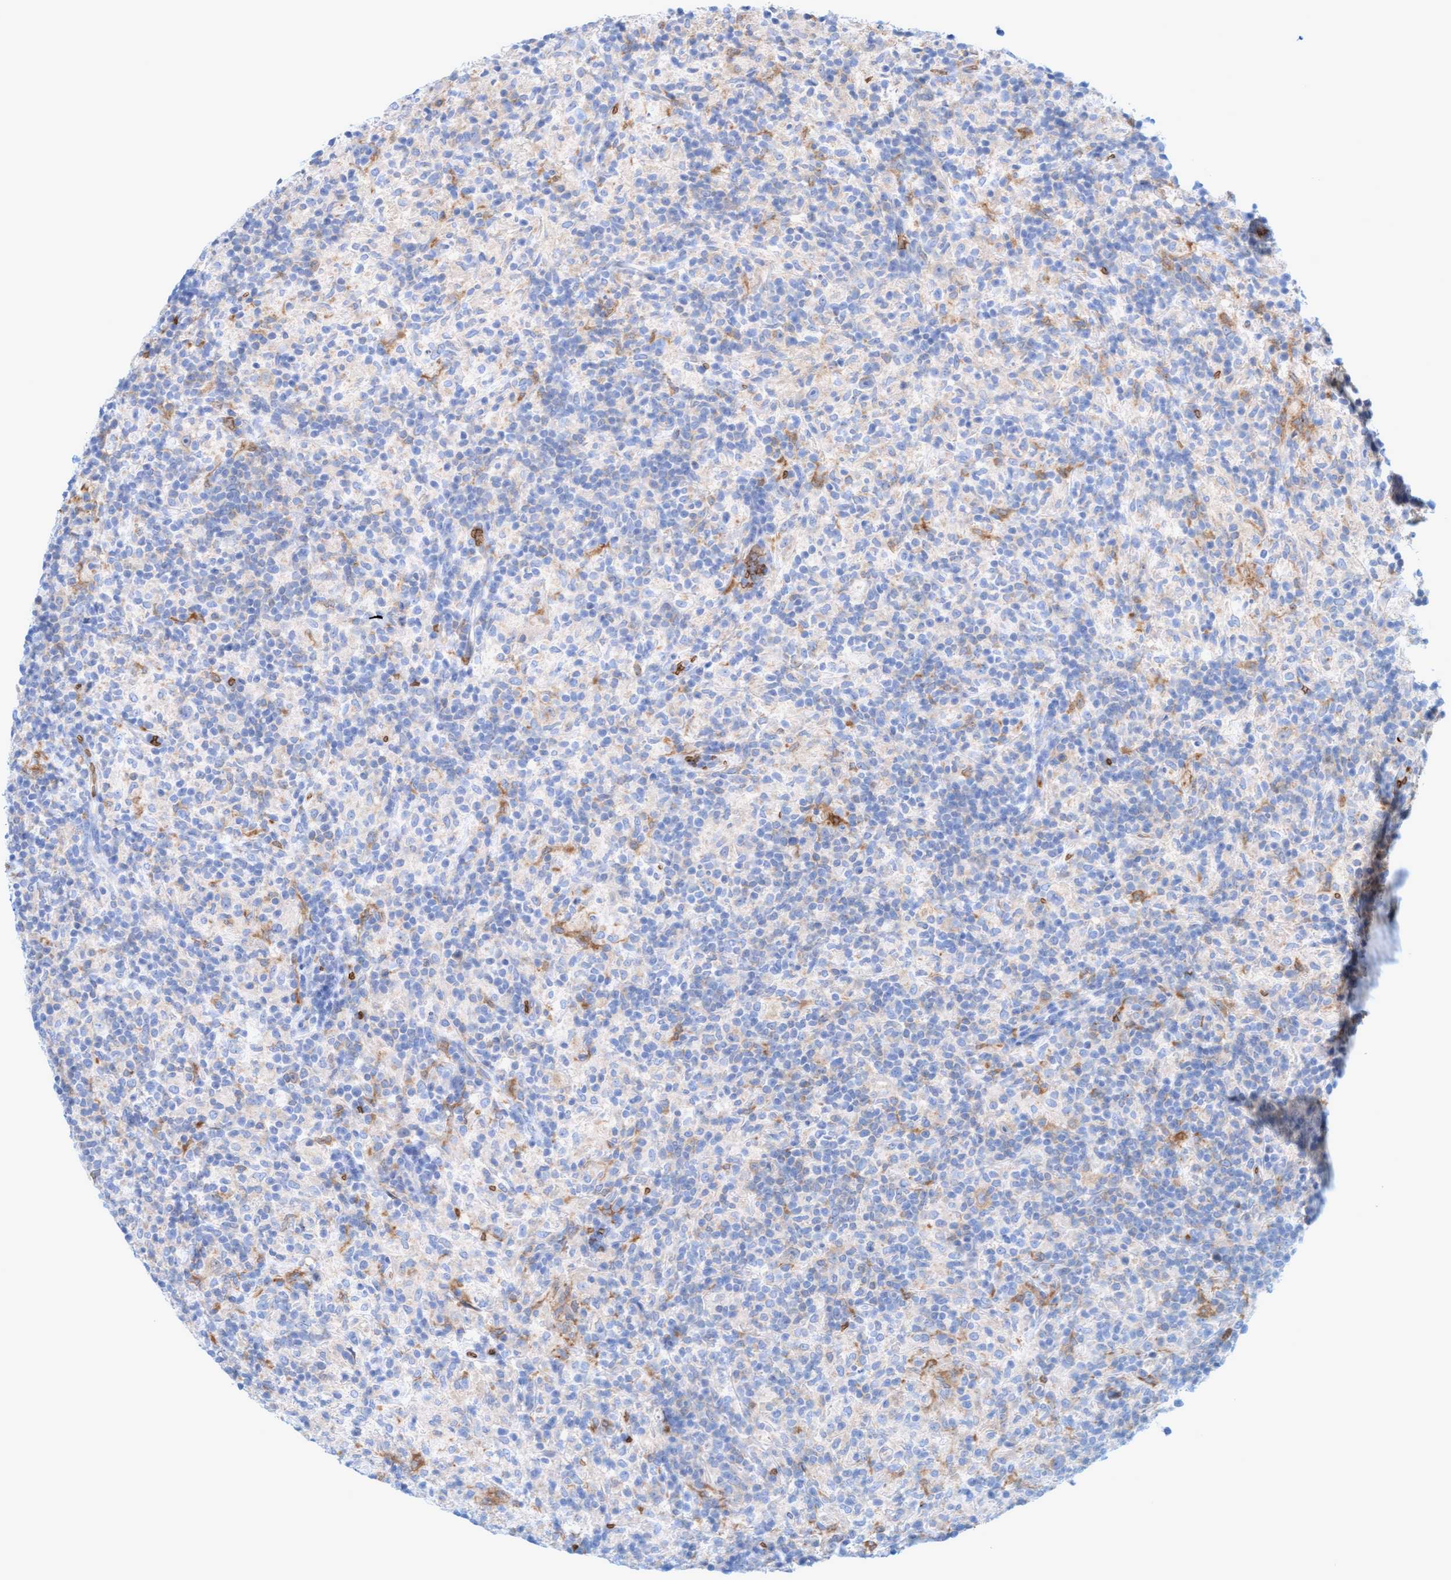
{"staining": {"intensity": "negative", "quantity": "none", "location": "none"}, "tissue": "lymphoma", "cell_type": "Tumor cells", "image_type": "cancer", "snomed": [{"axis": "morphology", "description": "Hodgkin's disease, NOS"}, {"axis": "topography", "description": "Lymph node"}], "caption": "This image is of lymphoma stained with immunohistochemistry (IHC) to label a protein in brown with the nuclei are counter-stained blue. There is no expression in tumor cells.", "gene": "SPEM2", "patient": {"sex": "male", "age": 70}}